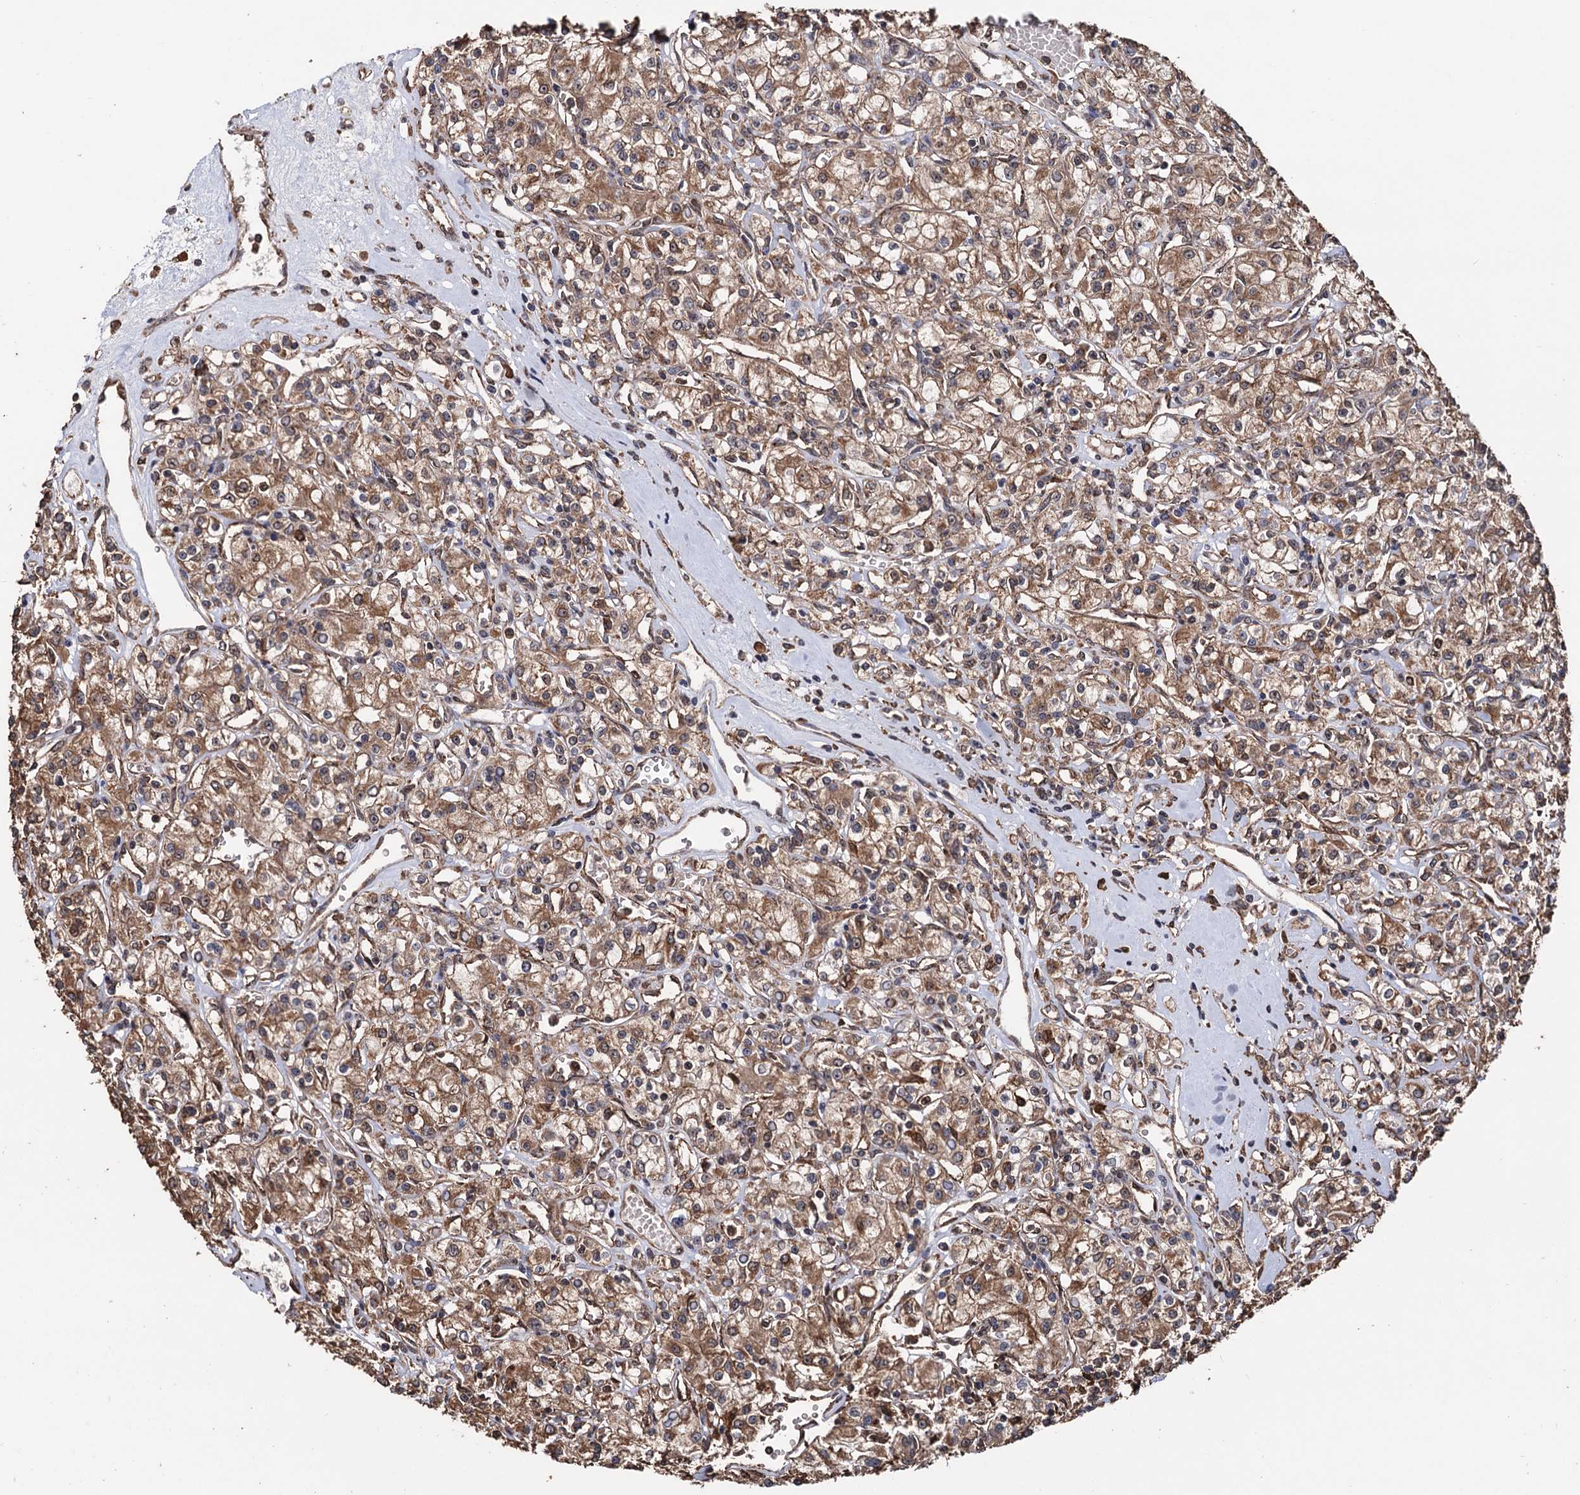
{"staining": {"intensity": "moderate", "quantity": ">75%", "location": "cytoplasmic/membranous"}, "tissue": "renal cancer", "cell_type": "Tumor cells", "image_type": "cancer", "snomed": [{"axis": "morphology", "description": "Adenocarcinoma, NOS"}, {"axis": "topography", "description": "Kidney"}], "caption": "A brown stain labels moderate cytoplasmic/membranous positivity of a protein in renal cancer (adenocarcinoma) tumor cells. (Brightfield microscopy of DAB IHC at high magnification).", "gene": "TBC1D12", "patient": {"sex": "female", "age": 59}}